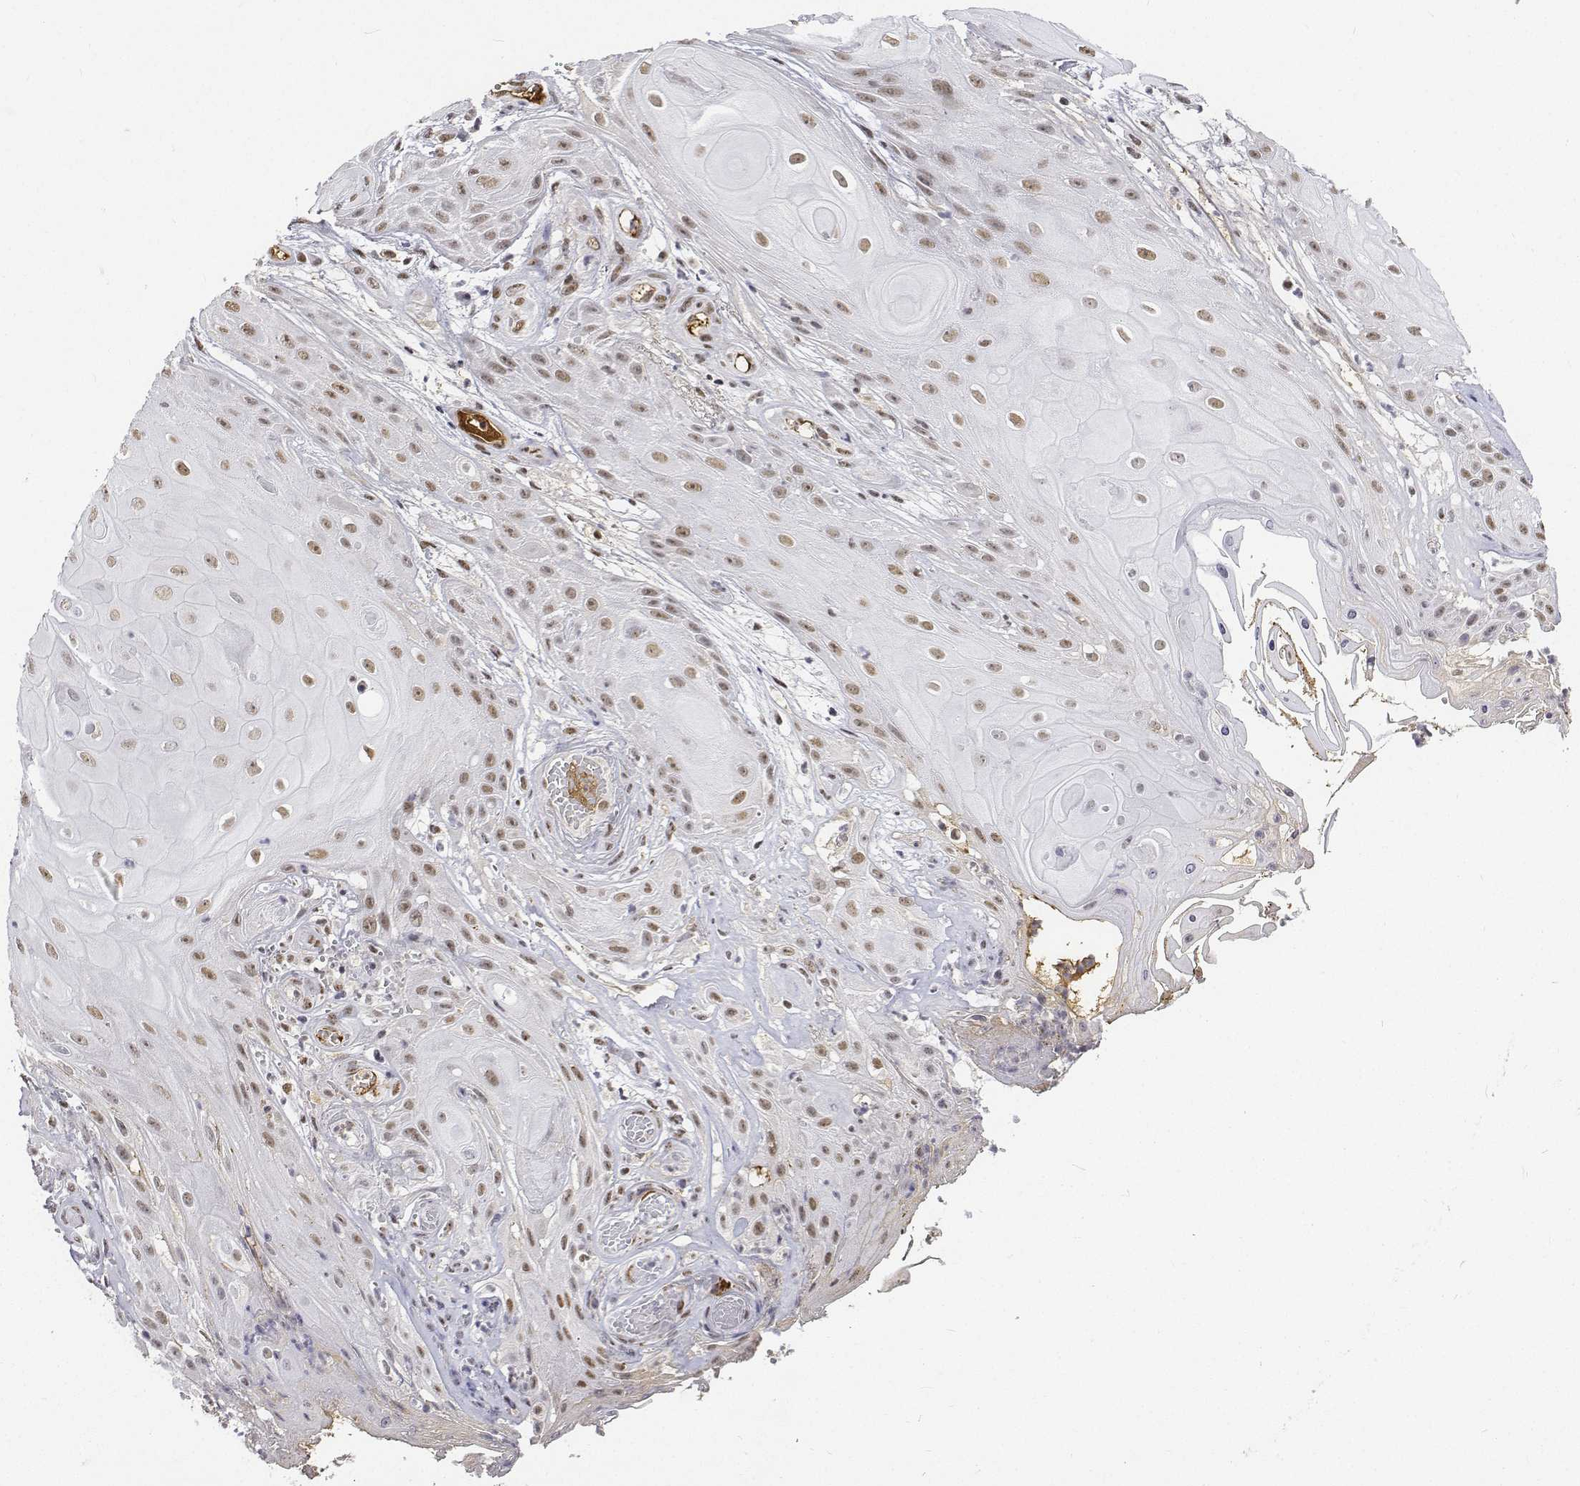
{"staining": {"intensity": "weak", "quantity": ">75%", "location": "nuclear"}, "tissue": "skin cancer", "cell_type": "Tumor cells", "image_type": "cancer", "snomed": [{"axis": "morphology", "description": "Squamous cell carcinoma, NOS"}, {"axis": "topography", "description": "Skin"}], "caption": "An IHC image of tumor tissue is shown. Protein staining in brown labels weak nuclear positivity in skin squamous cell carcinoma within tumor cells.", "gene": "ATRX", "patient": {"sex": "male", "age": 62}}